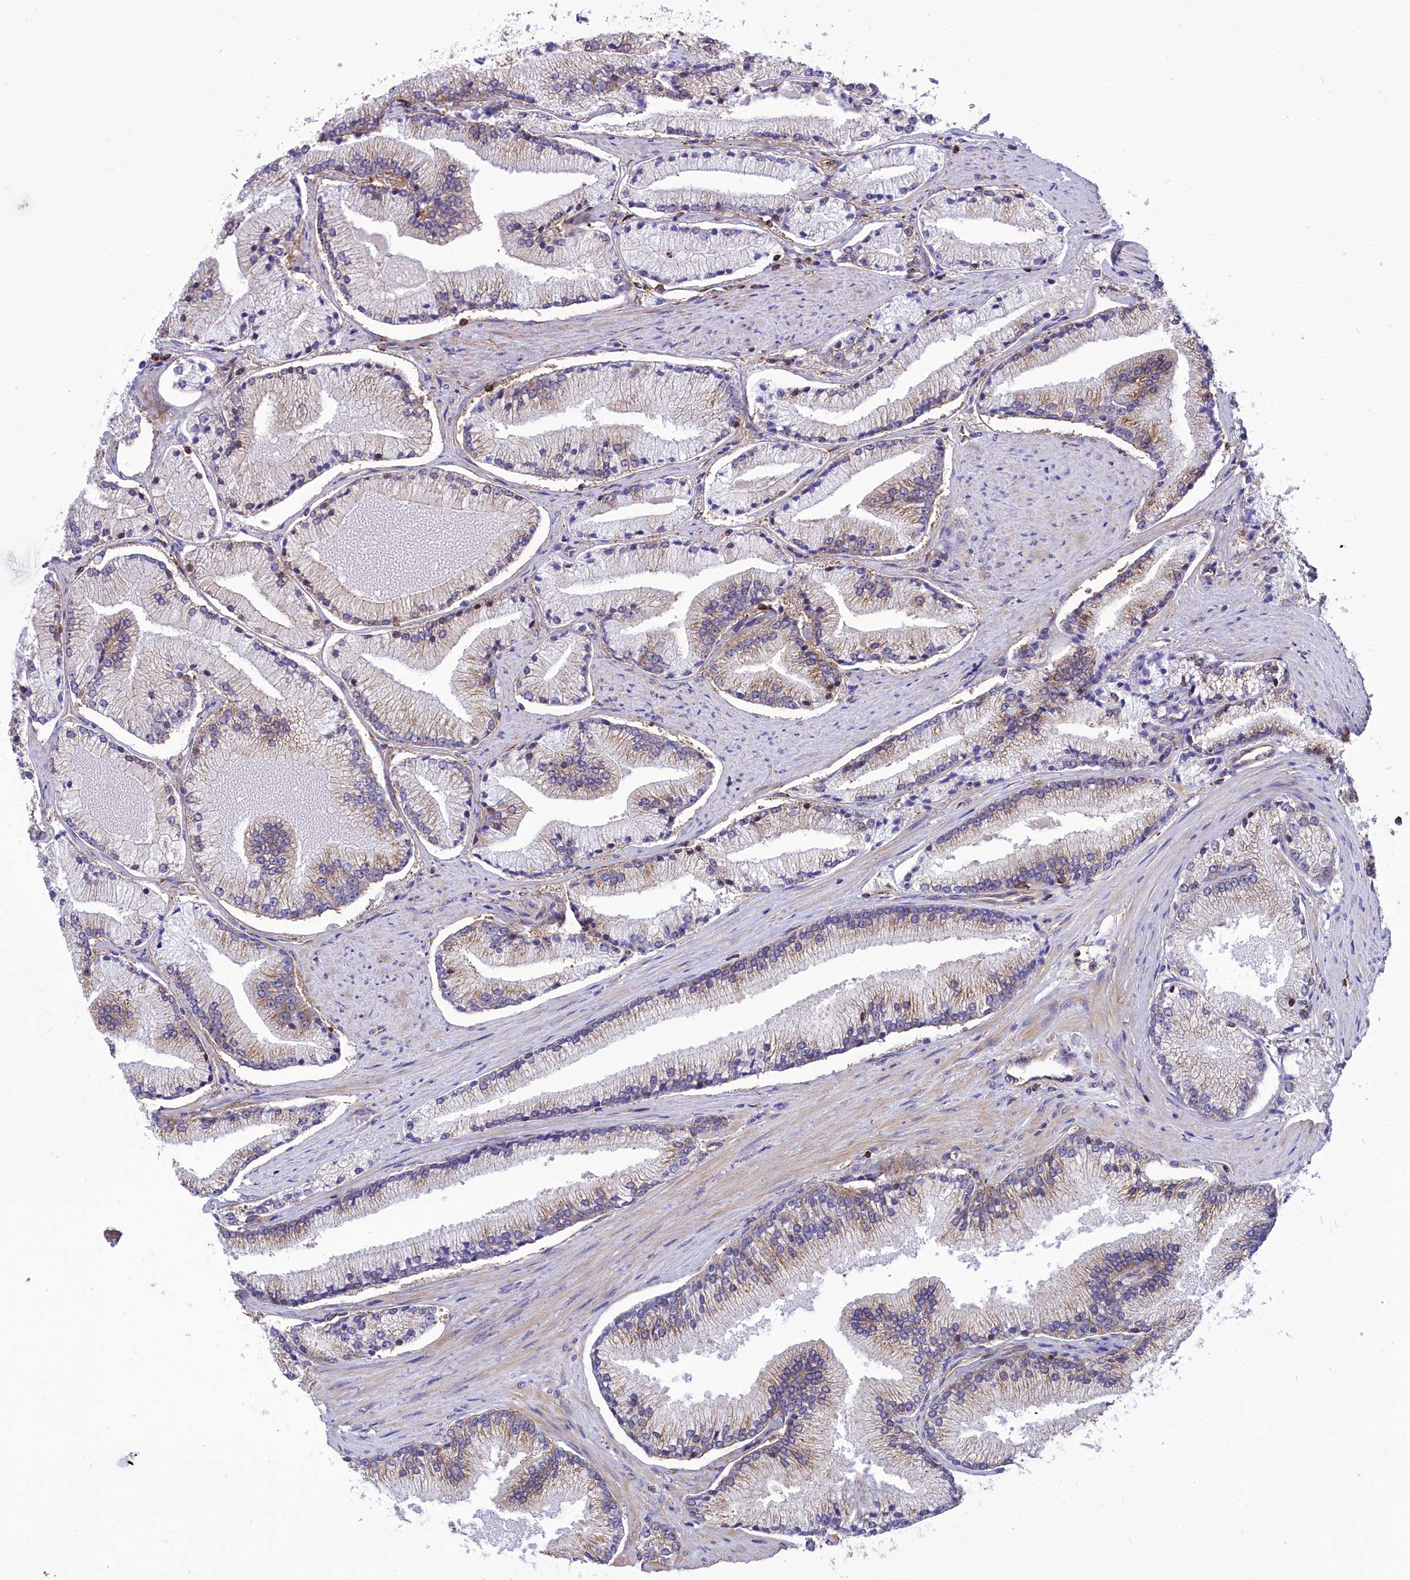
{"staining": {"intensity": "weak", "quantity": "25%-75%", "location": "cytoplasmic/membranous"}, "tissue": "prostate cancer", "cell_type": "Tumor cells", "image_type": "cancer", "snomed": [{"axis": "morphology", "description": "Adenocarcinoma, High grade"}, {"axis": "topography", "description": "Prostate"}], "caption": "Brown immunohistochemical staining in human high-grade adenocarcinoma (prostate) shows weak cytoplasmic/membranous staining in about 25%-75% of tumor cells.", "gene": "SEPTIN9", "patient": {"sex": "male", "age": 67}}